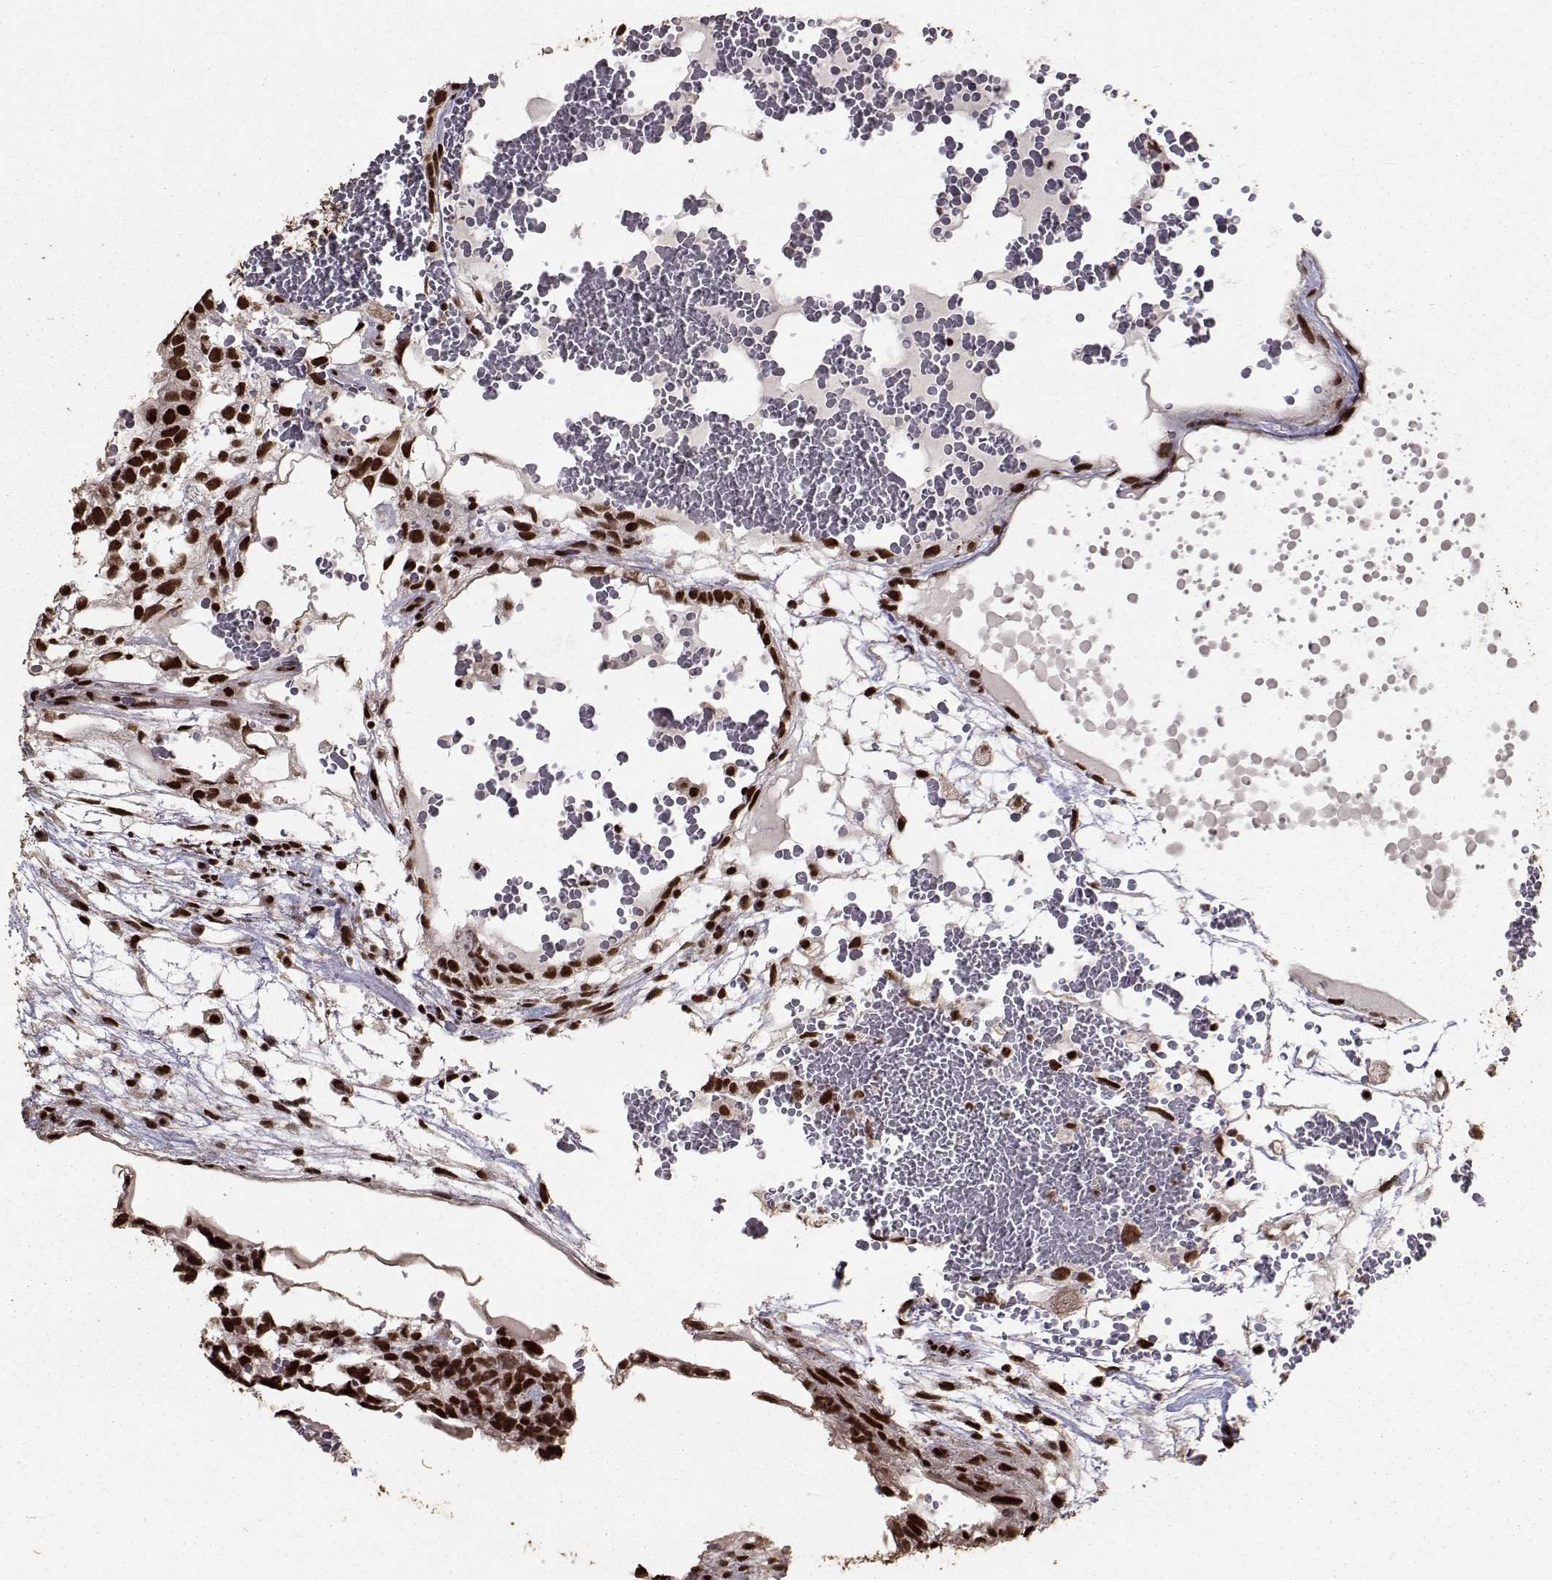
{"staining": {"intensity": "strong", "quantity": ">75%", "location": "nuclear"}, "tissue": "testis cancer", "cell_type": "Tumor cells", "image_type": "cancer", "snomed": [{"axis": "morphology", "description": "Normal tissue, NOS"}, {"axis": "morphology", "description": "Carcinoma, Embryonal, NOS"}, {"axis": "topography", "description": "Testis"}], "caption": "DAB (3,3'-diaminobenzidine) immunohistochemical staining of human testis cancer (embryonal carcinoma) displays strong nuclear protein staining in about >75% of tumor cells.", "gene": "SF1", "patient": {"sex": "male", "age": 32}}